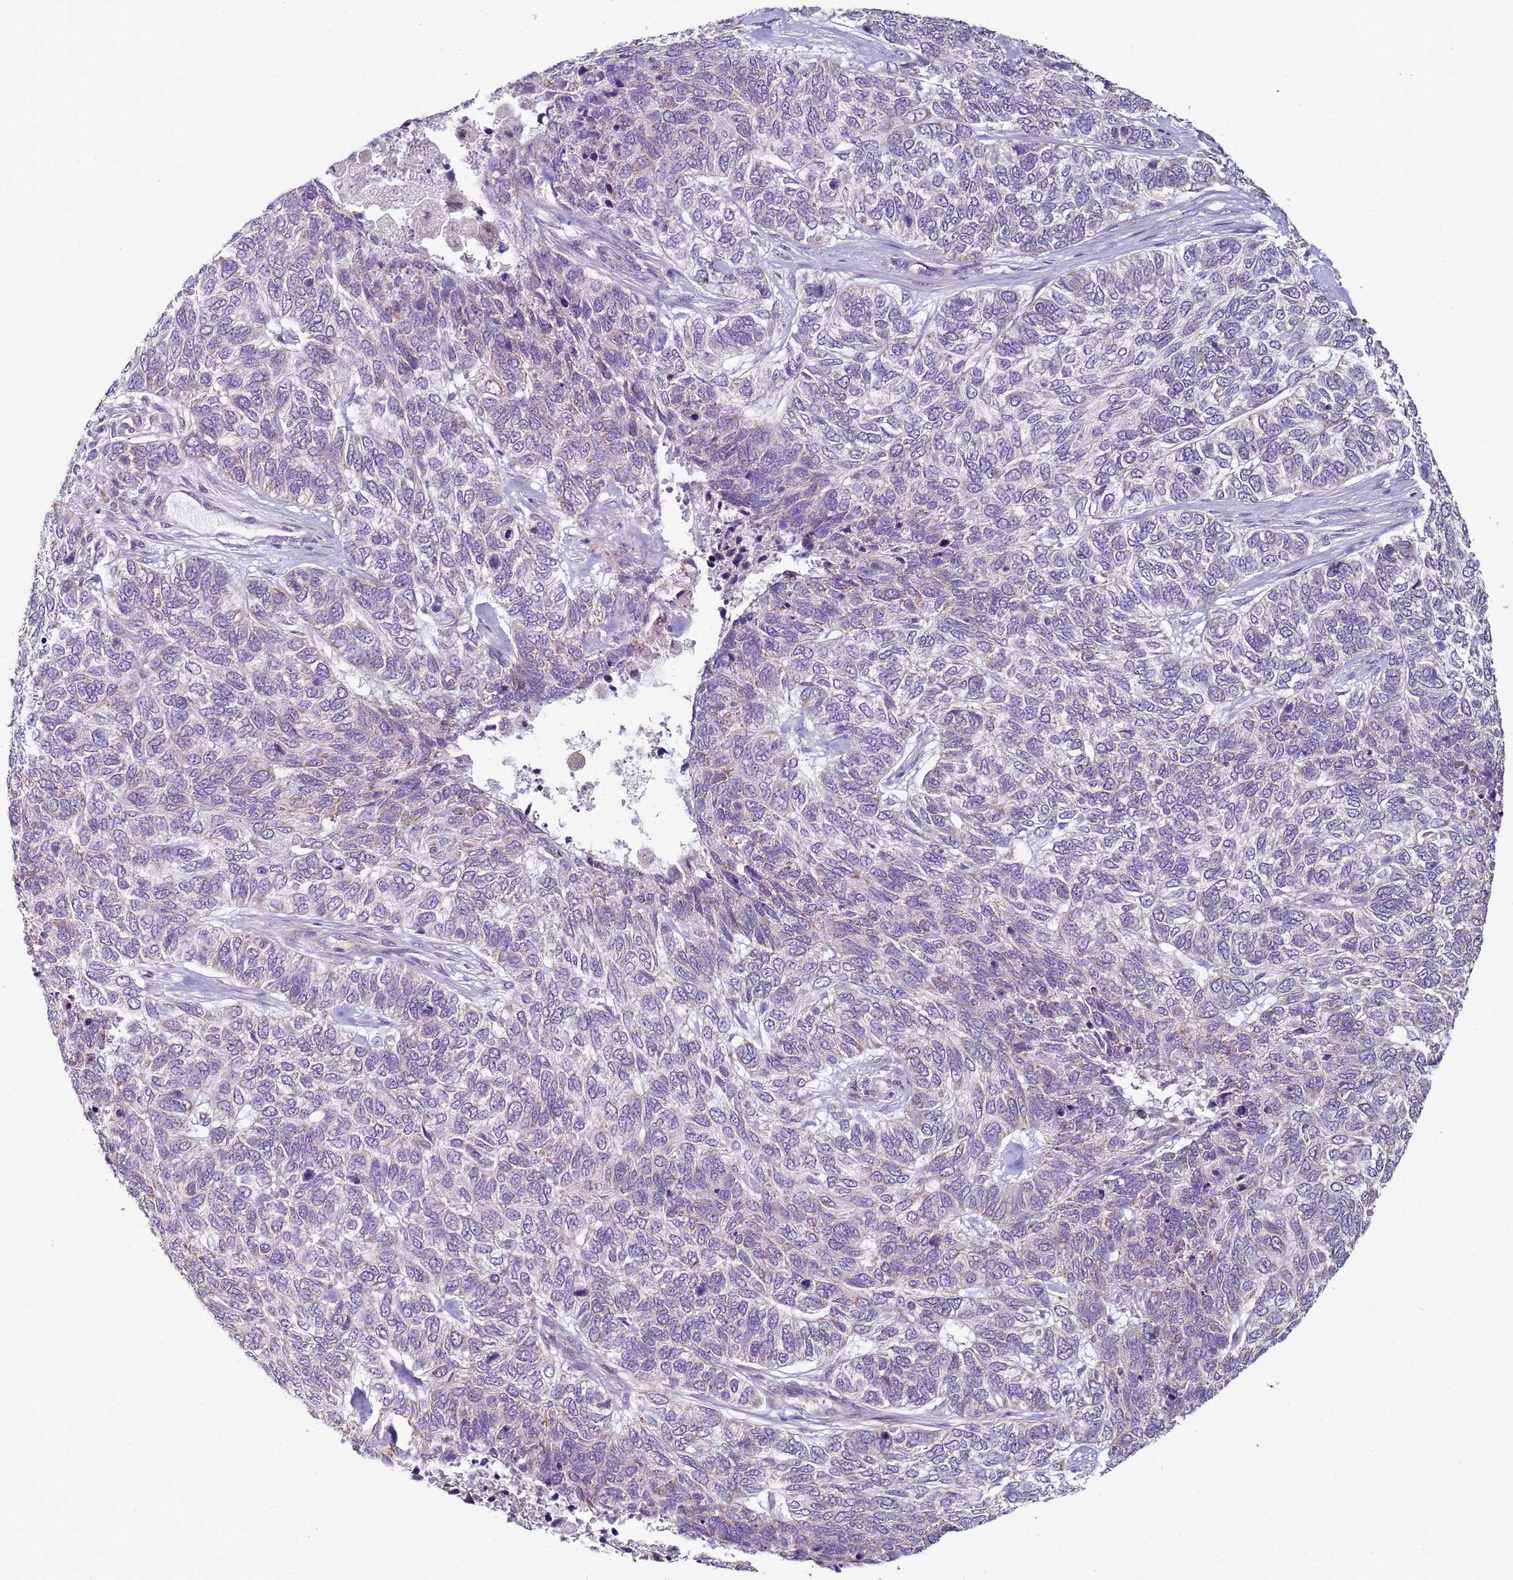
{"staining": {"intensity": "negative", "quantity": "none", "location": "none"}, "tissue": "skin cancer", "cell_type": "Tumor cells", "image_type": "cancer", "snomed": [{"axis": "morphology", "description": "Basal cell carcinoma"}, {"axis": "topography", "description": "Skin"}], "caption": "Photomicrograph shows no significant protein staining in tumor cells of skin basal cell carcinoma.", "gene": "CLHC1", "patient": {"sex": "female", "age": 65}}